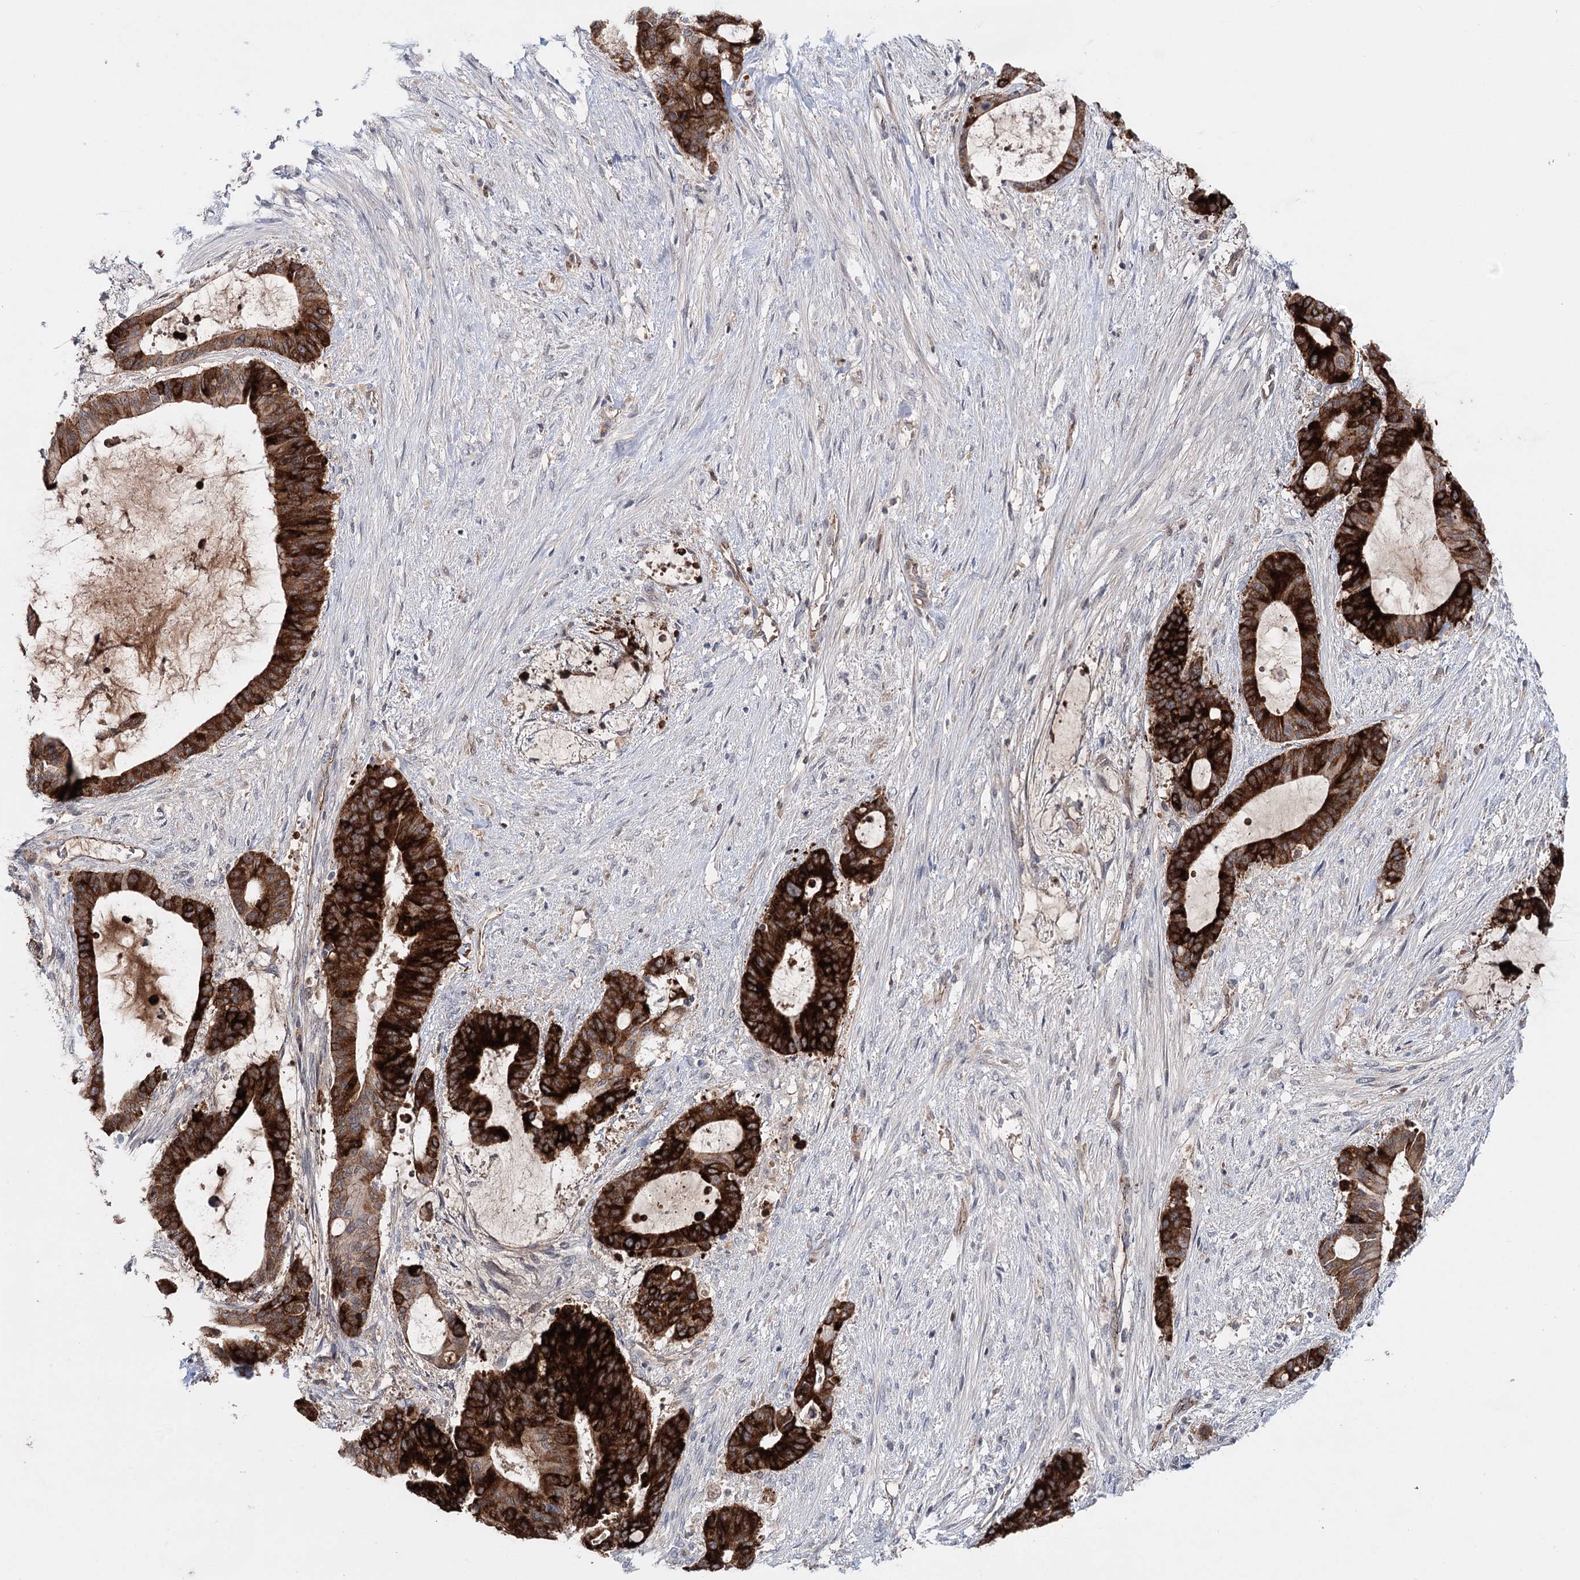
{"staining": {"intensity": "strong", "quantity": ">75%", "location": "cytoplasmic/membranous"}, "tissue": "liver cancer", "cell_type": "Tumor cells", "image_type": "cancer", "snomed": [{"axis": "morphology", "description": "Normal tissue, NOS"}, {"axis": "morphology", "description": "Cholangiocarcinoma"}, {"axis": "topography", "description": "Liver"}, {"axis": "topography", "description": "Peripheral nerve tissue"}], "caption": "Protein staining shows strong cytoplasmic/membranous positivity in about >75% of tumor cells in liver cancer.", "gene": "PKP4", "patient": {"sex": "female", "age": 73}}